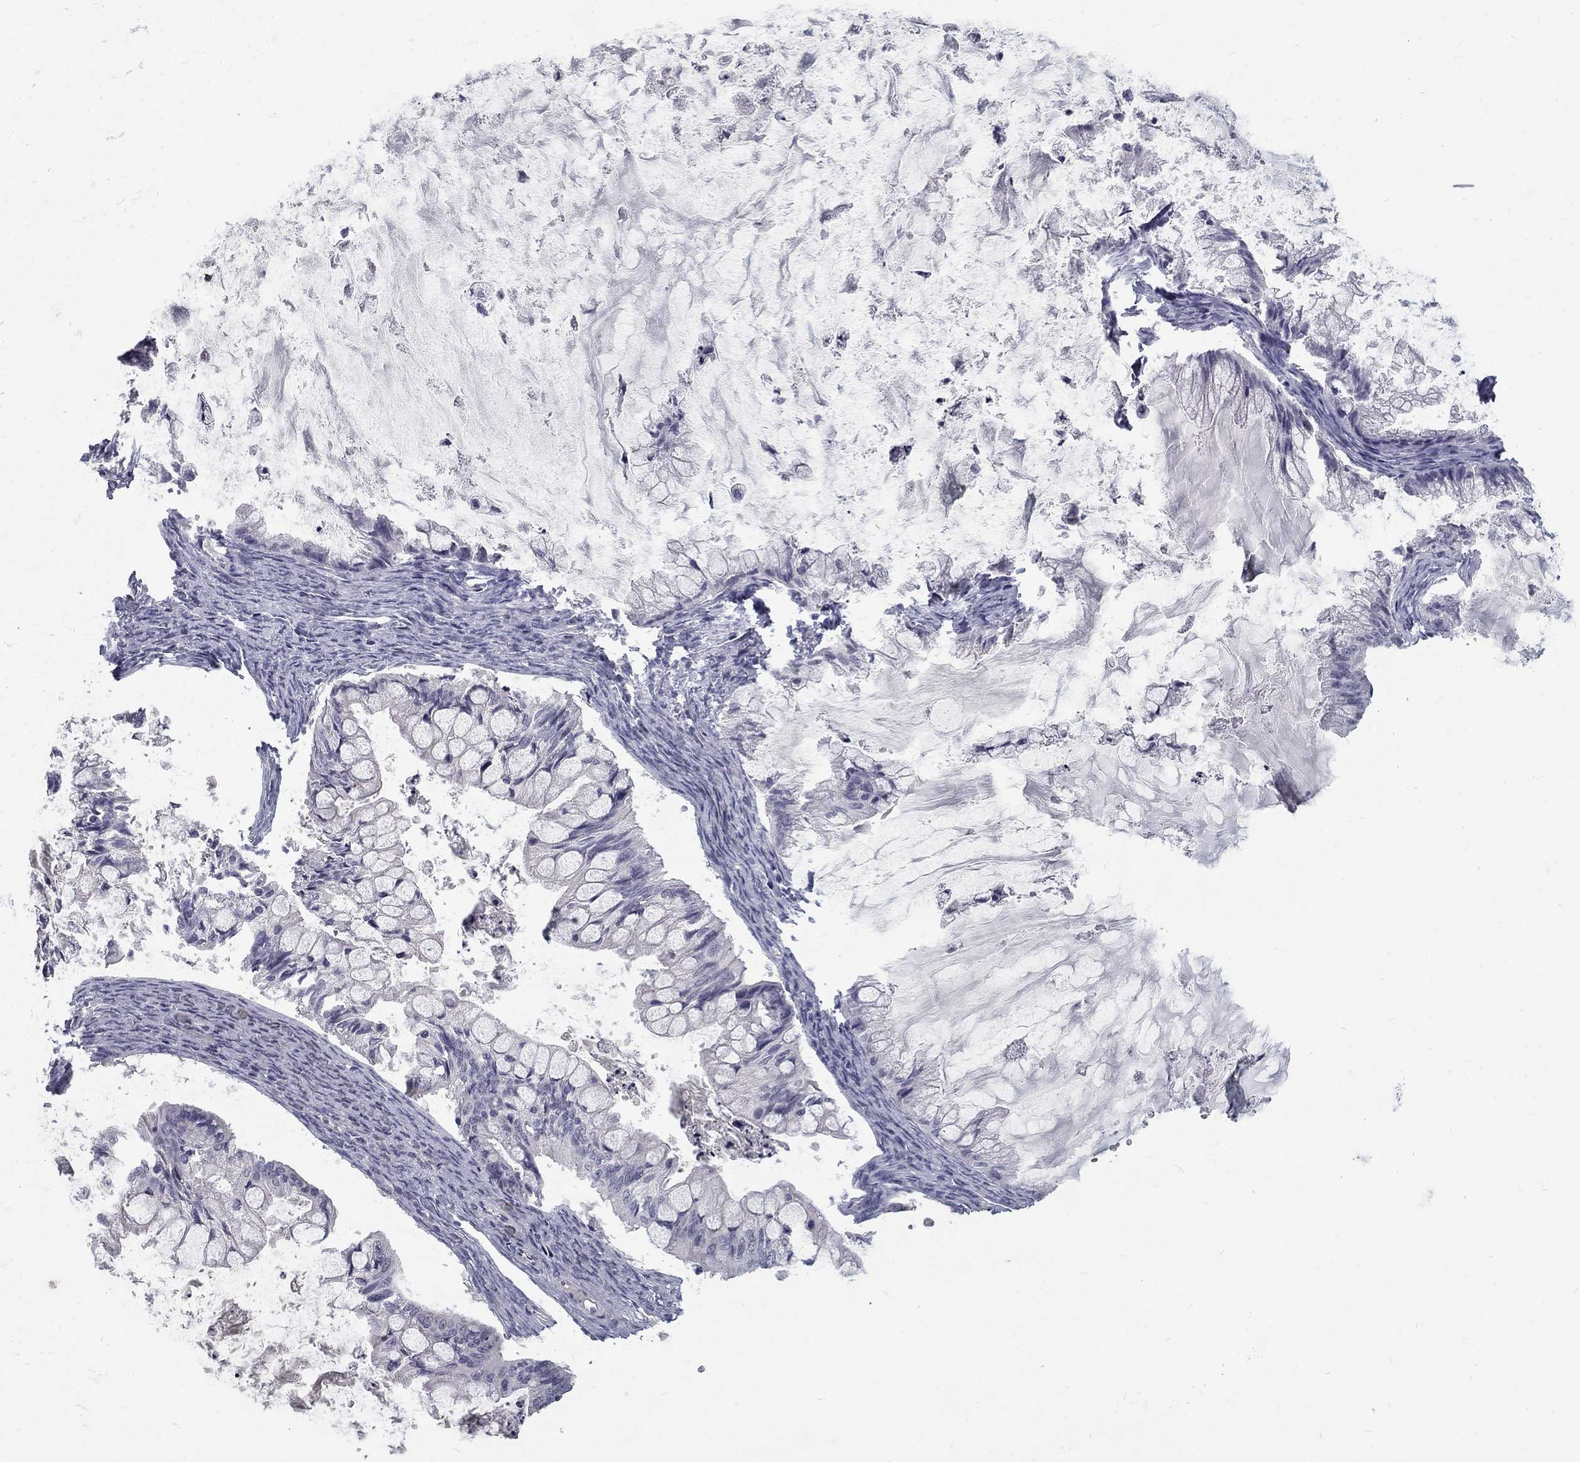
{"staining": {"intensity": "negative", "quantity": "none", "location": "none"}, "tissue": "ovarian cancer", "cell_type": "Tumor cells", "image_type": "cancer", "snomed": [{"axis": "morphology", "description": "Cystadenocarcinoma, mucinous, NOS"}, {"axis": "topography", "description": "Ovary"}], "caption": "Mucinous cystadenocarcinoma (ovarian) was stained to show a protein in brown. There is no significant positivity in tumor cells.", "gene": "NOS1", "patient": {"sex": "female", "age": 57}}